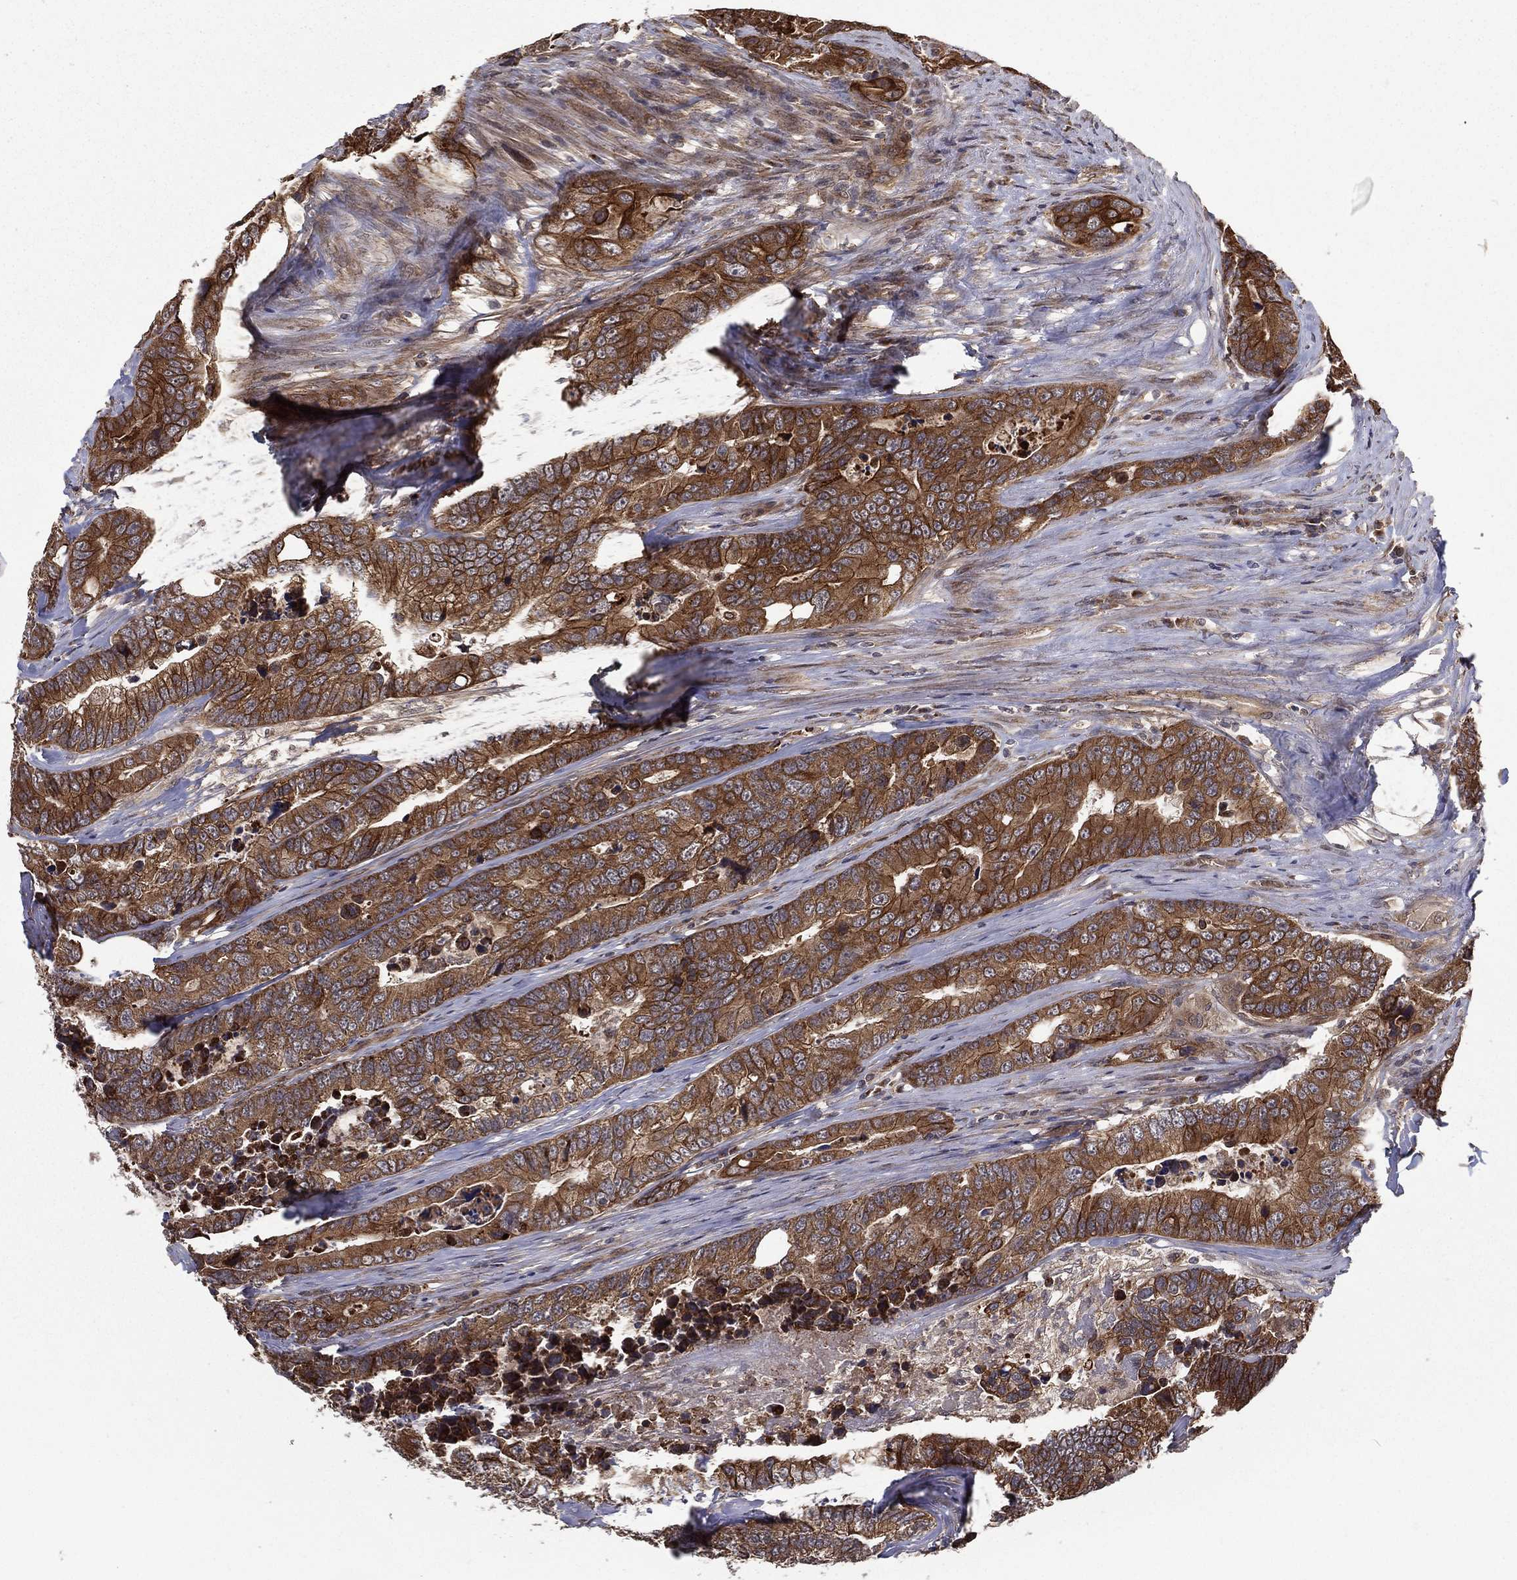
{"staining": {"intensity": "strong", "quantity": ">75%", "location": "cytoplasmic/membranous"}, "tissue": "colorectal cancer", "cell_type": "Tumor cells", "image_type": "cancer", "snomed": [{"axis": "morphology", "description": "Adenocarcinoma, NOS"}, {"axis": "topography", "description": "Colon"}], "caption": "Colorectal adenocarcinoma stained with DAB (3,3'-diaminobenzidine) IHC displays high levels of strong cytoplasmic/membranous expression in about >75% of tumor cells. (DAB (3,3'-diaminobenzidine) IHC, brown staining for protein, blue staining for nuclei).", "gene": "UACA", "patient": {"sex": "female", "age": 72}}